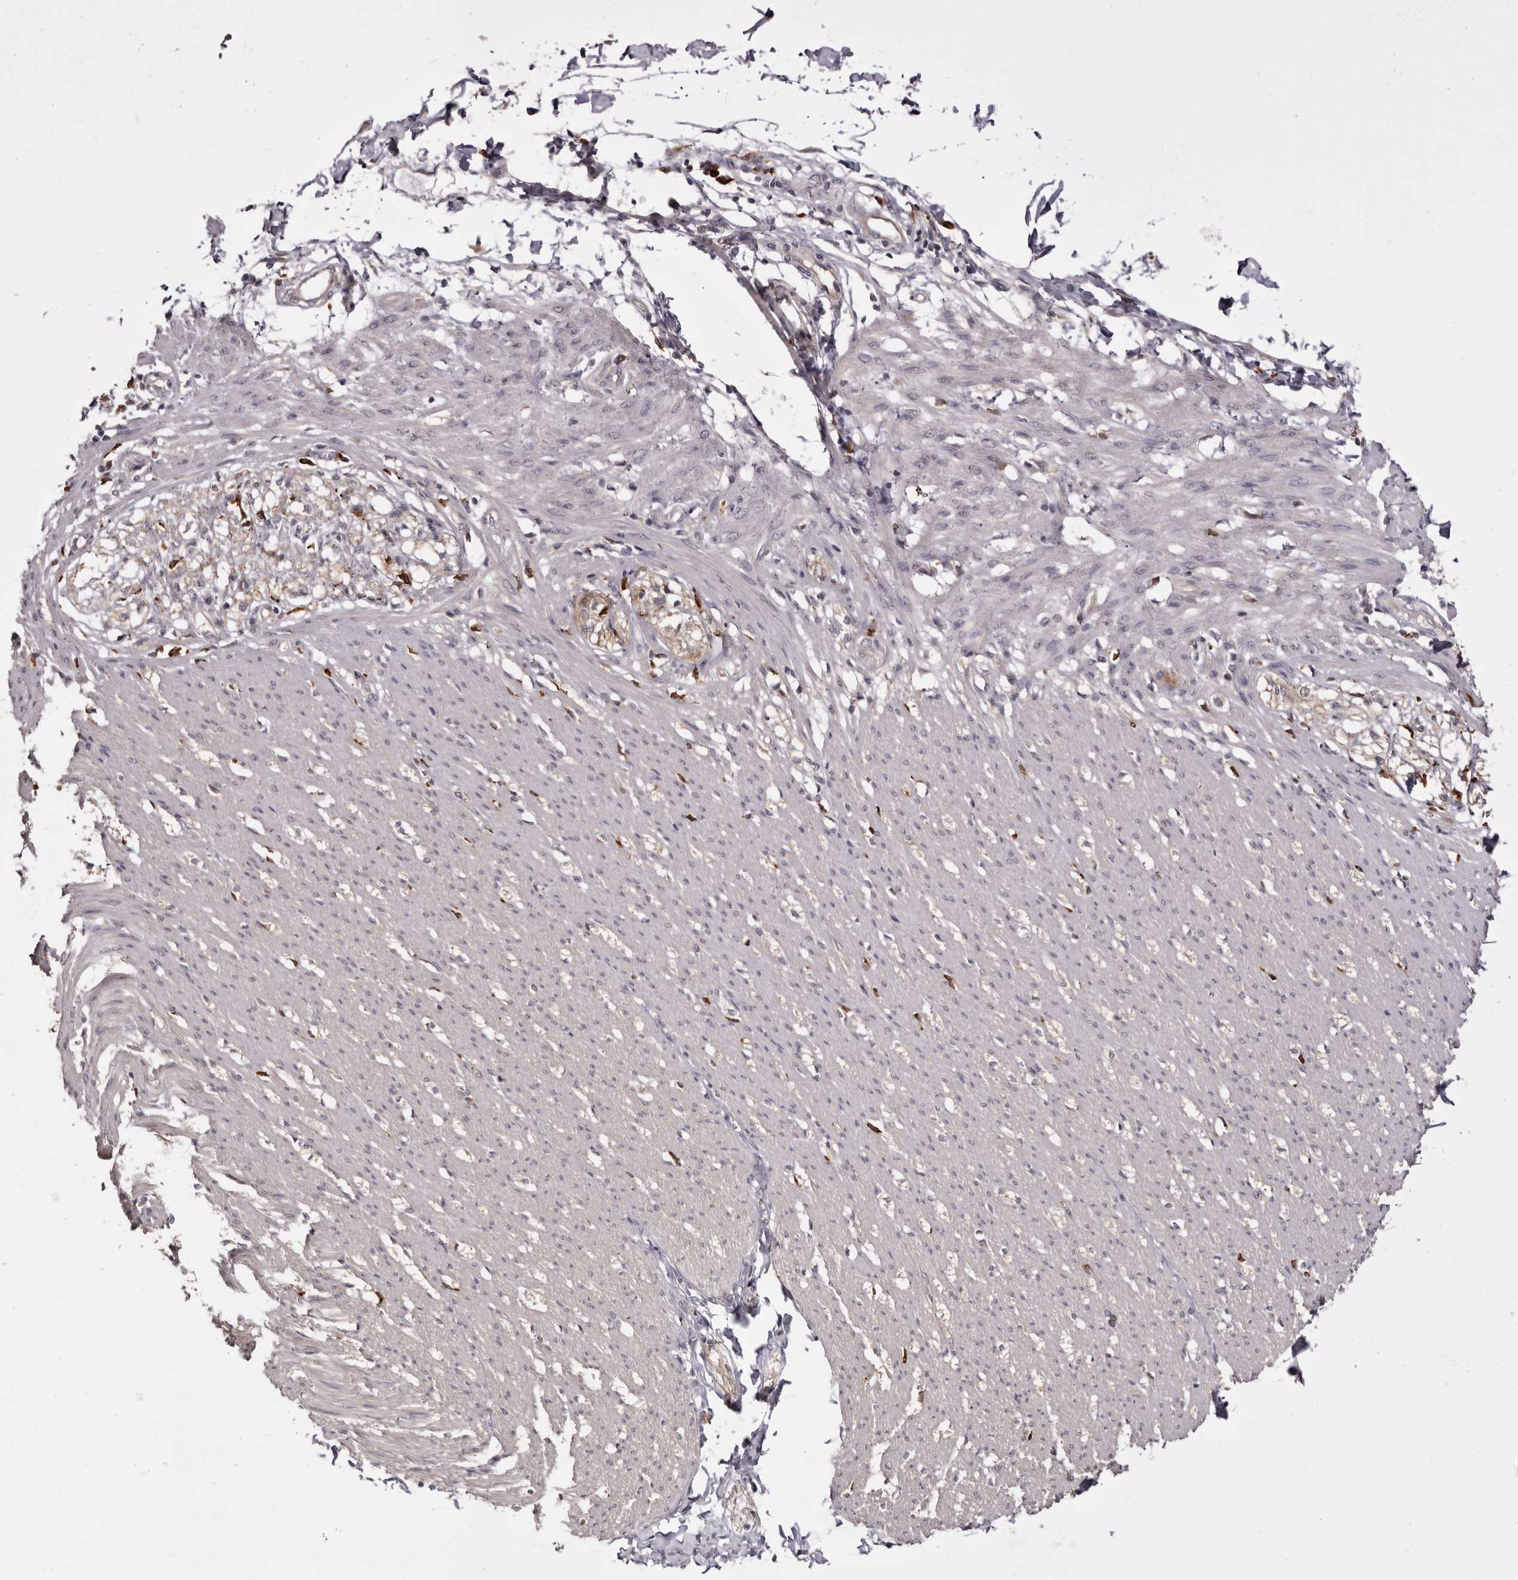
{"staining": {"intensity": "negative", "quantity": "none", "location": "none"}, "tissue": "smooth muscle", "cell_type": "Smooth muscle cells", "image_type": "normal", "snomed": [{"axis": "morphology", "description": "Normal tissue, NOS"}, {"axis": "morphology", "description": "Adenocarcinoma, NOS"}, {"axis": "topography", "description": "Smooth muscle"}, {"axis": "topography", "description": "Colon"}], "caption": "Micrograph shows no significant protein expression in smooth muscle cells of unremarkable smooth muscle. (DAB (3,3'-diaminobenzidine) IHC, high magnification).", "gene": "TNNI1", "patient": {"sex": "male", "age": 14}}